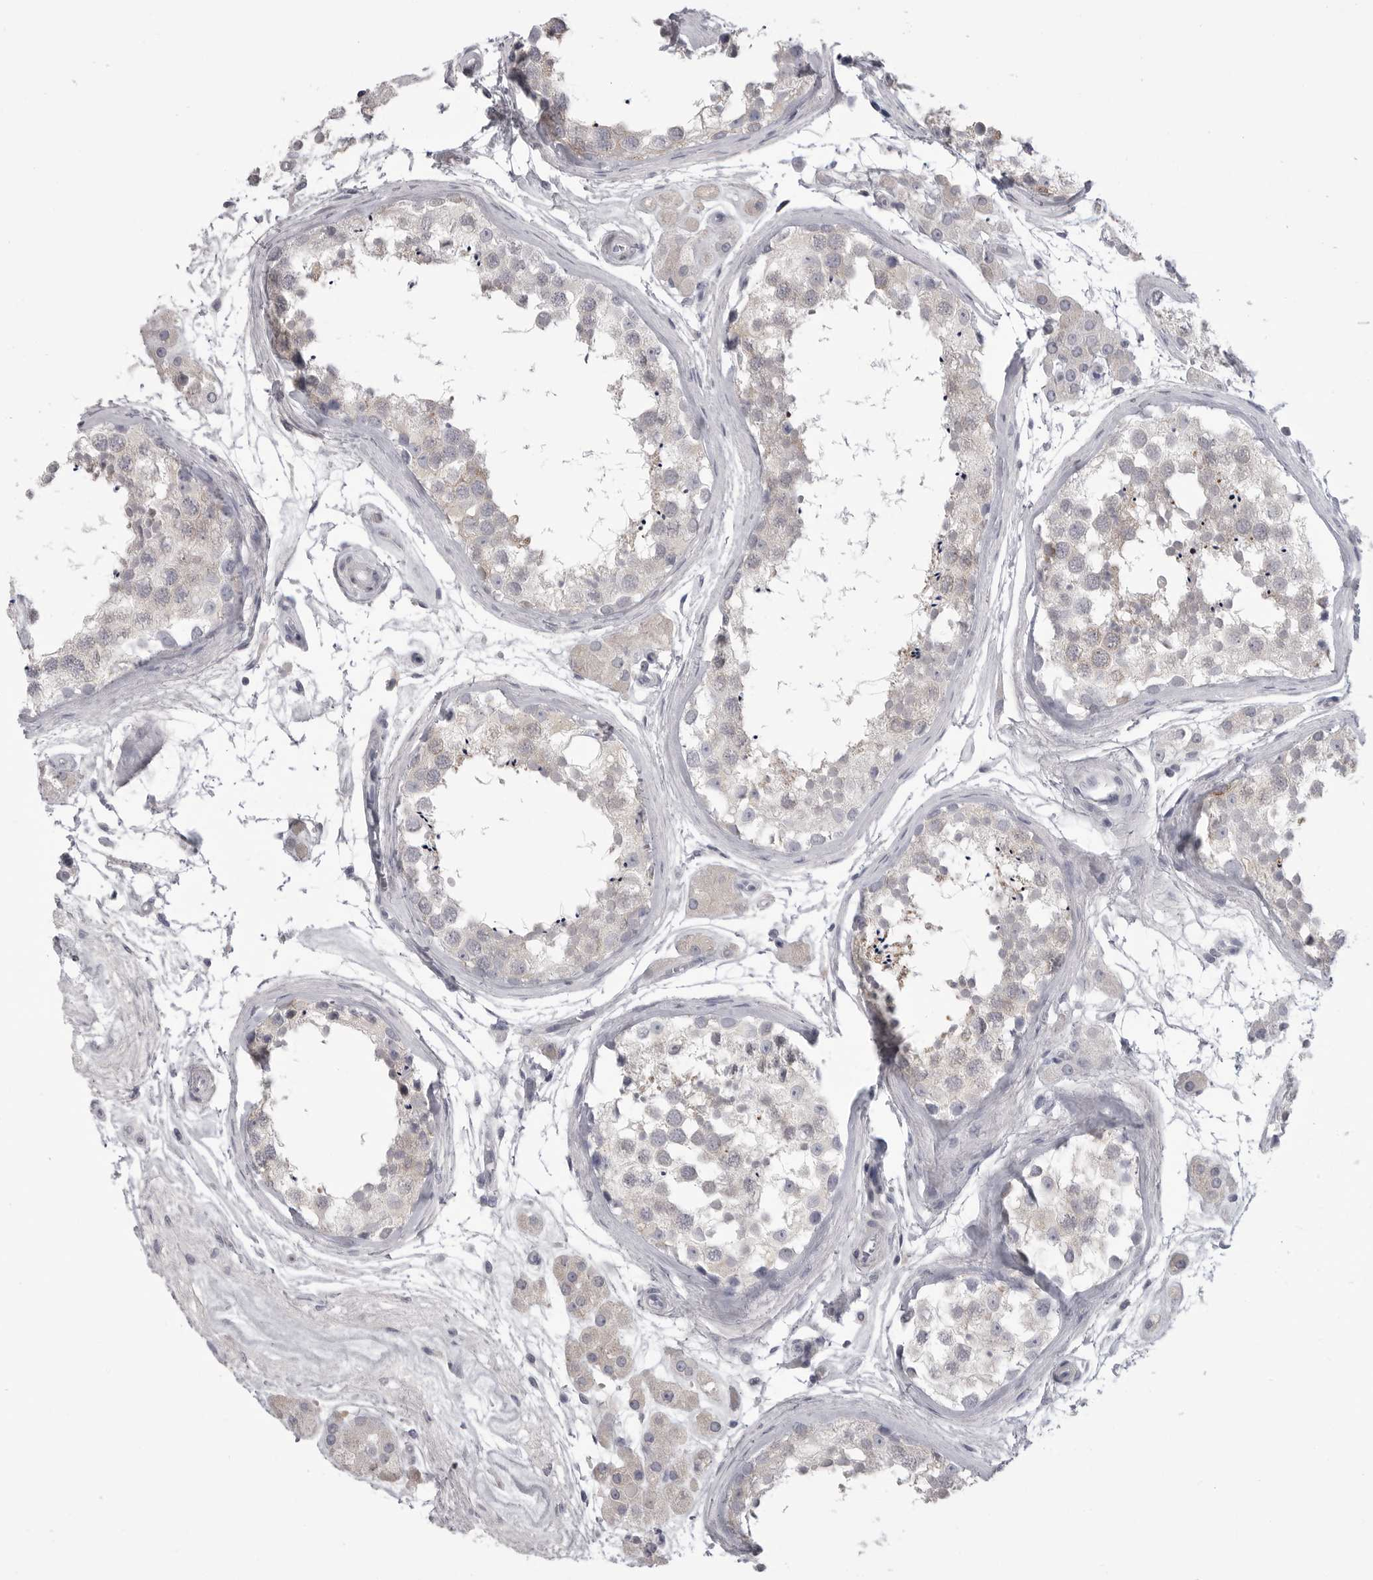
{"staining": {"intensity": "weak", "quantity": "<25%", "location": "cytoplasmic/membranous"}, "tissue": "testis", "cell_type": "Cells in seminiferous ducts", "image_type": "normal", "snomed": [{"axis": "morphology", "description": "Normal tissue, NOS"}, {"axis": "topography", "description": "Testis"}], "caption": "Immunohistochemical staining of normal human testis exhibits no significant positivity in cells in seminiferous ducts.", "gene": "FKBP2", "patient": {"sex": "male", "age": 56}}